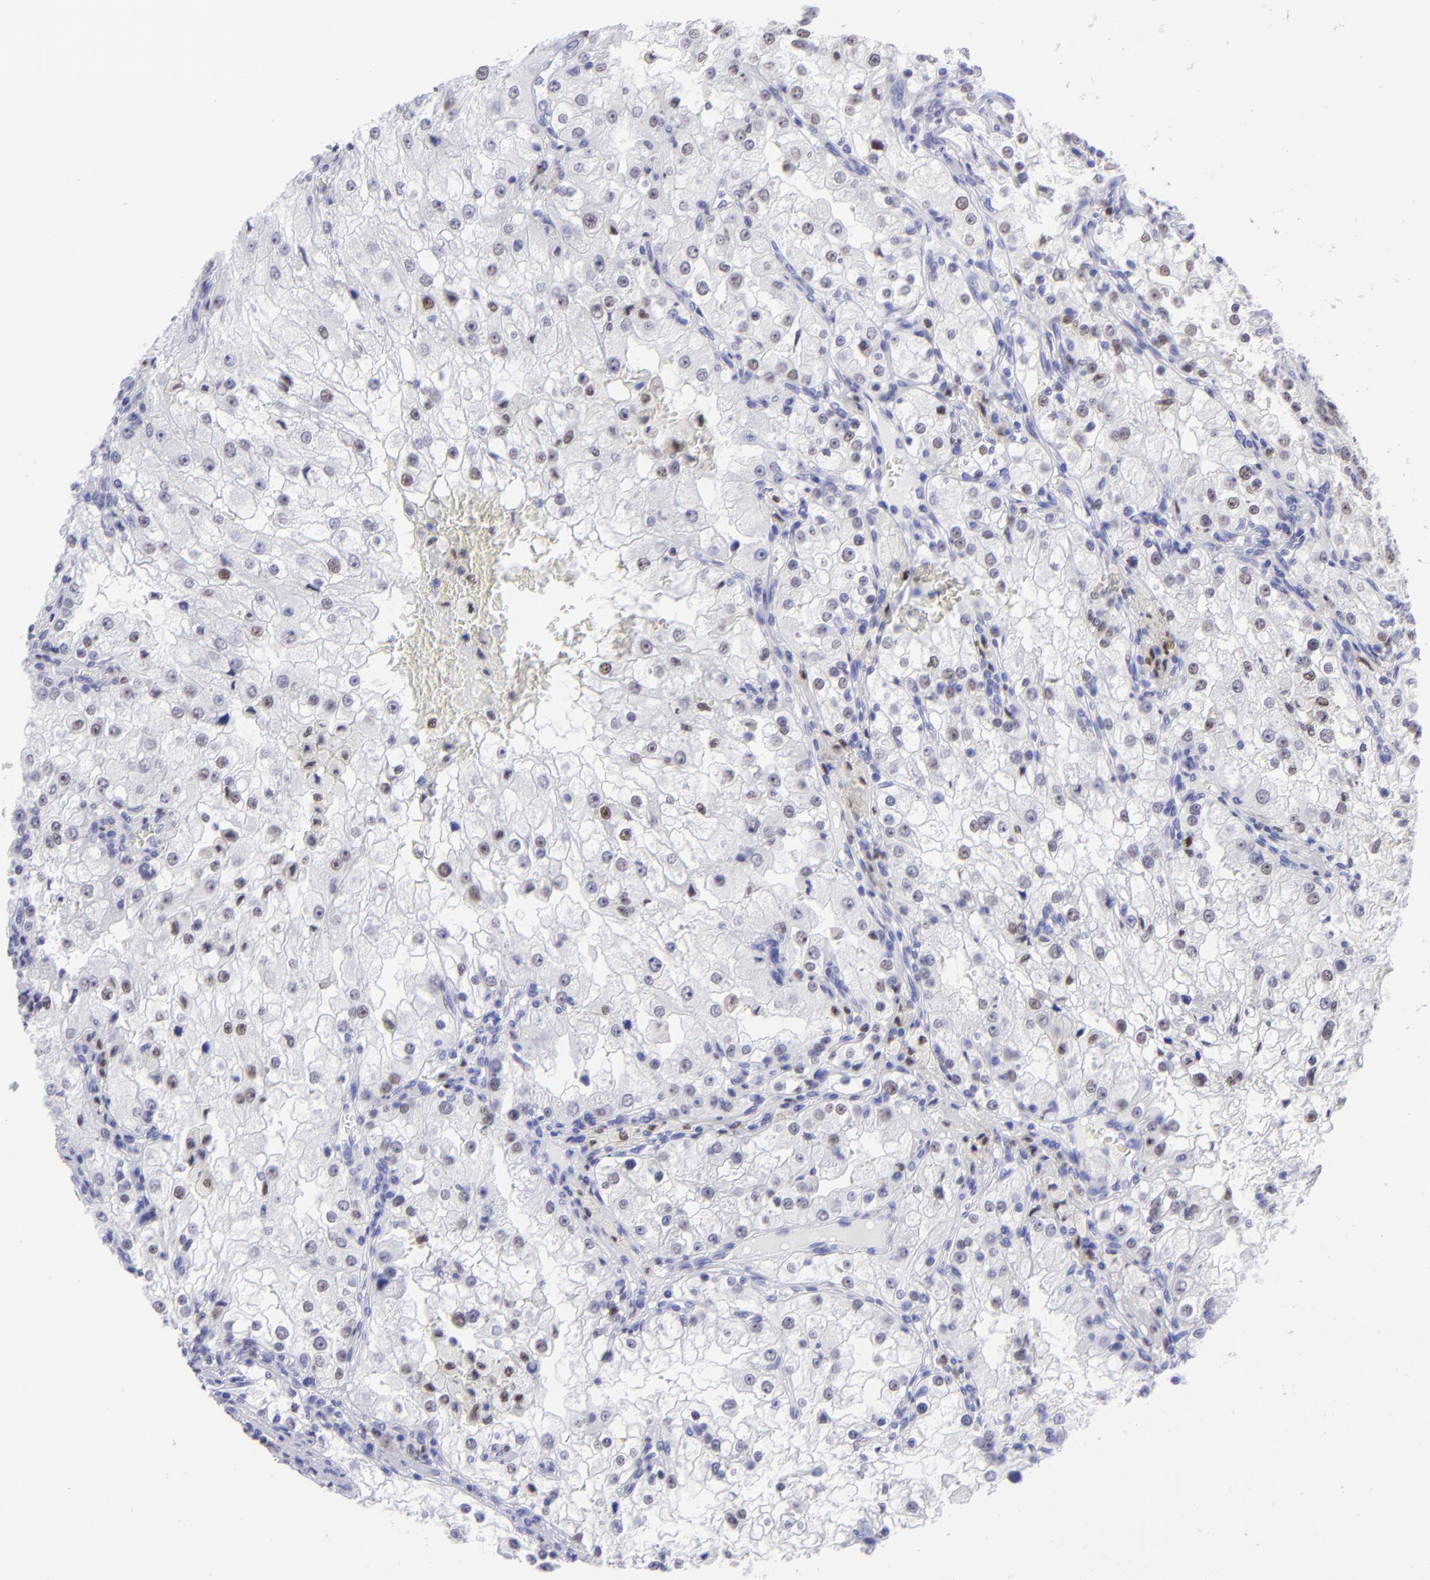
{"staining": {"intensity": "weak", "quantity": "25%-75%", "location": "nuclear"}, "tissue": "renal cancer", "cell_type": "Tumor cells", "image_type": "cancer", "snomed": [{"axis": "morphology", "description": "Adenocarcinoma, NOS"}, {"axis": "topography", "description": "Kidney"}], "caption": "Protein analysis of renal adenocarcinoma tissue displays weak nuclear expression in about 25%-75% of tumor cells.", "gene": "MITF", "patient": {"sex": "female", "age": 74}}